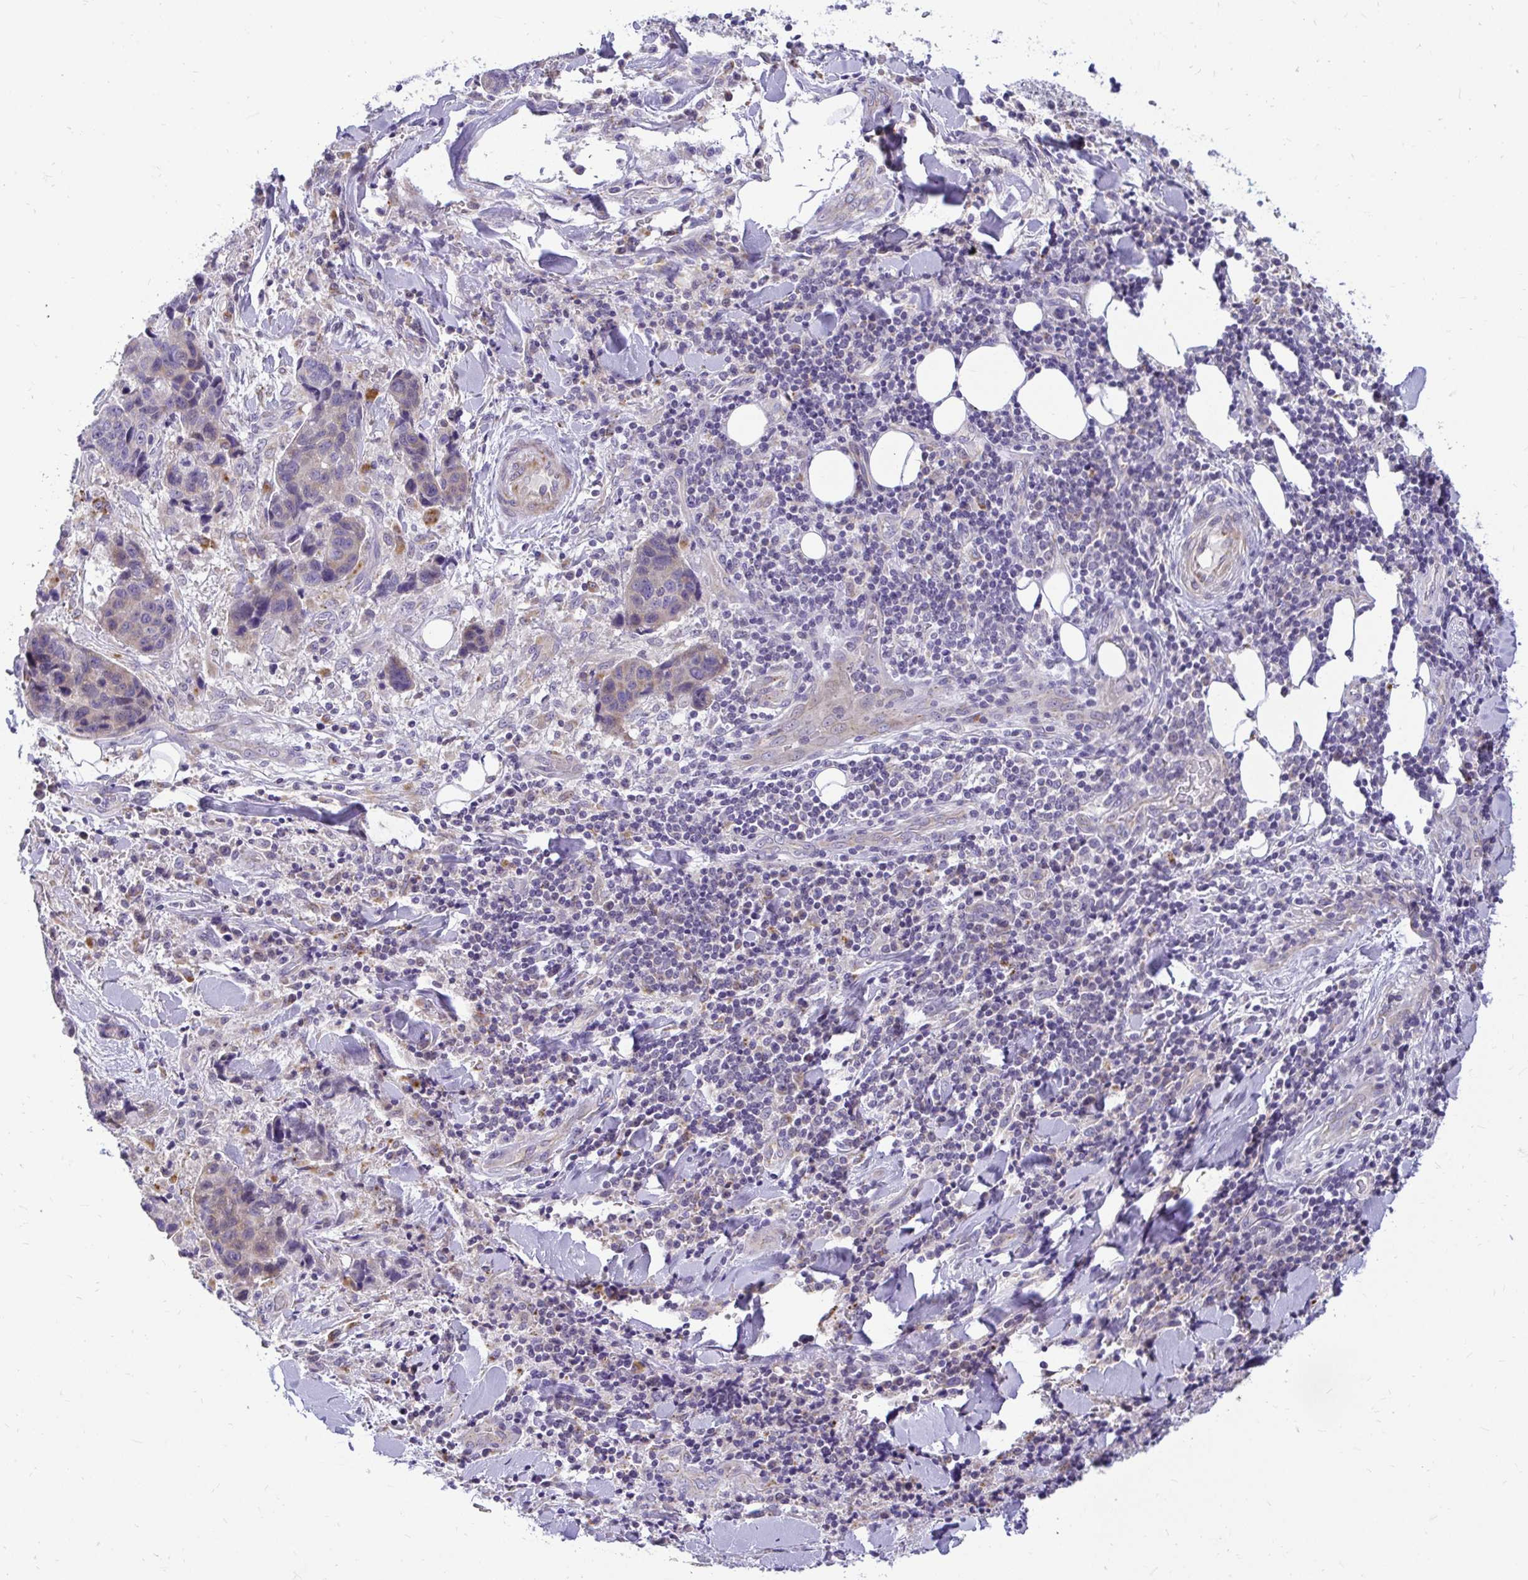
{"staining": {"intensity": "negative", "quantity": "none", "location": "none"}, "tissue": "lung cancer", "cell_type": "Tumor cells", "image_type": "cancer", "snomed": [{"axis": "morphology", "description": "Squamous cell carcinoma, NOS"}, {"axis": "topography", "description": "Lymph node"}, {"axis": "topography", "description": "Lung"}], "caption": "Tumor cells show no significant staining in squamous cell carcinoma (lung).", "gene": "PKN3", "patient": {"sex": "male", "age": 61}}